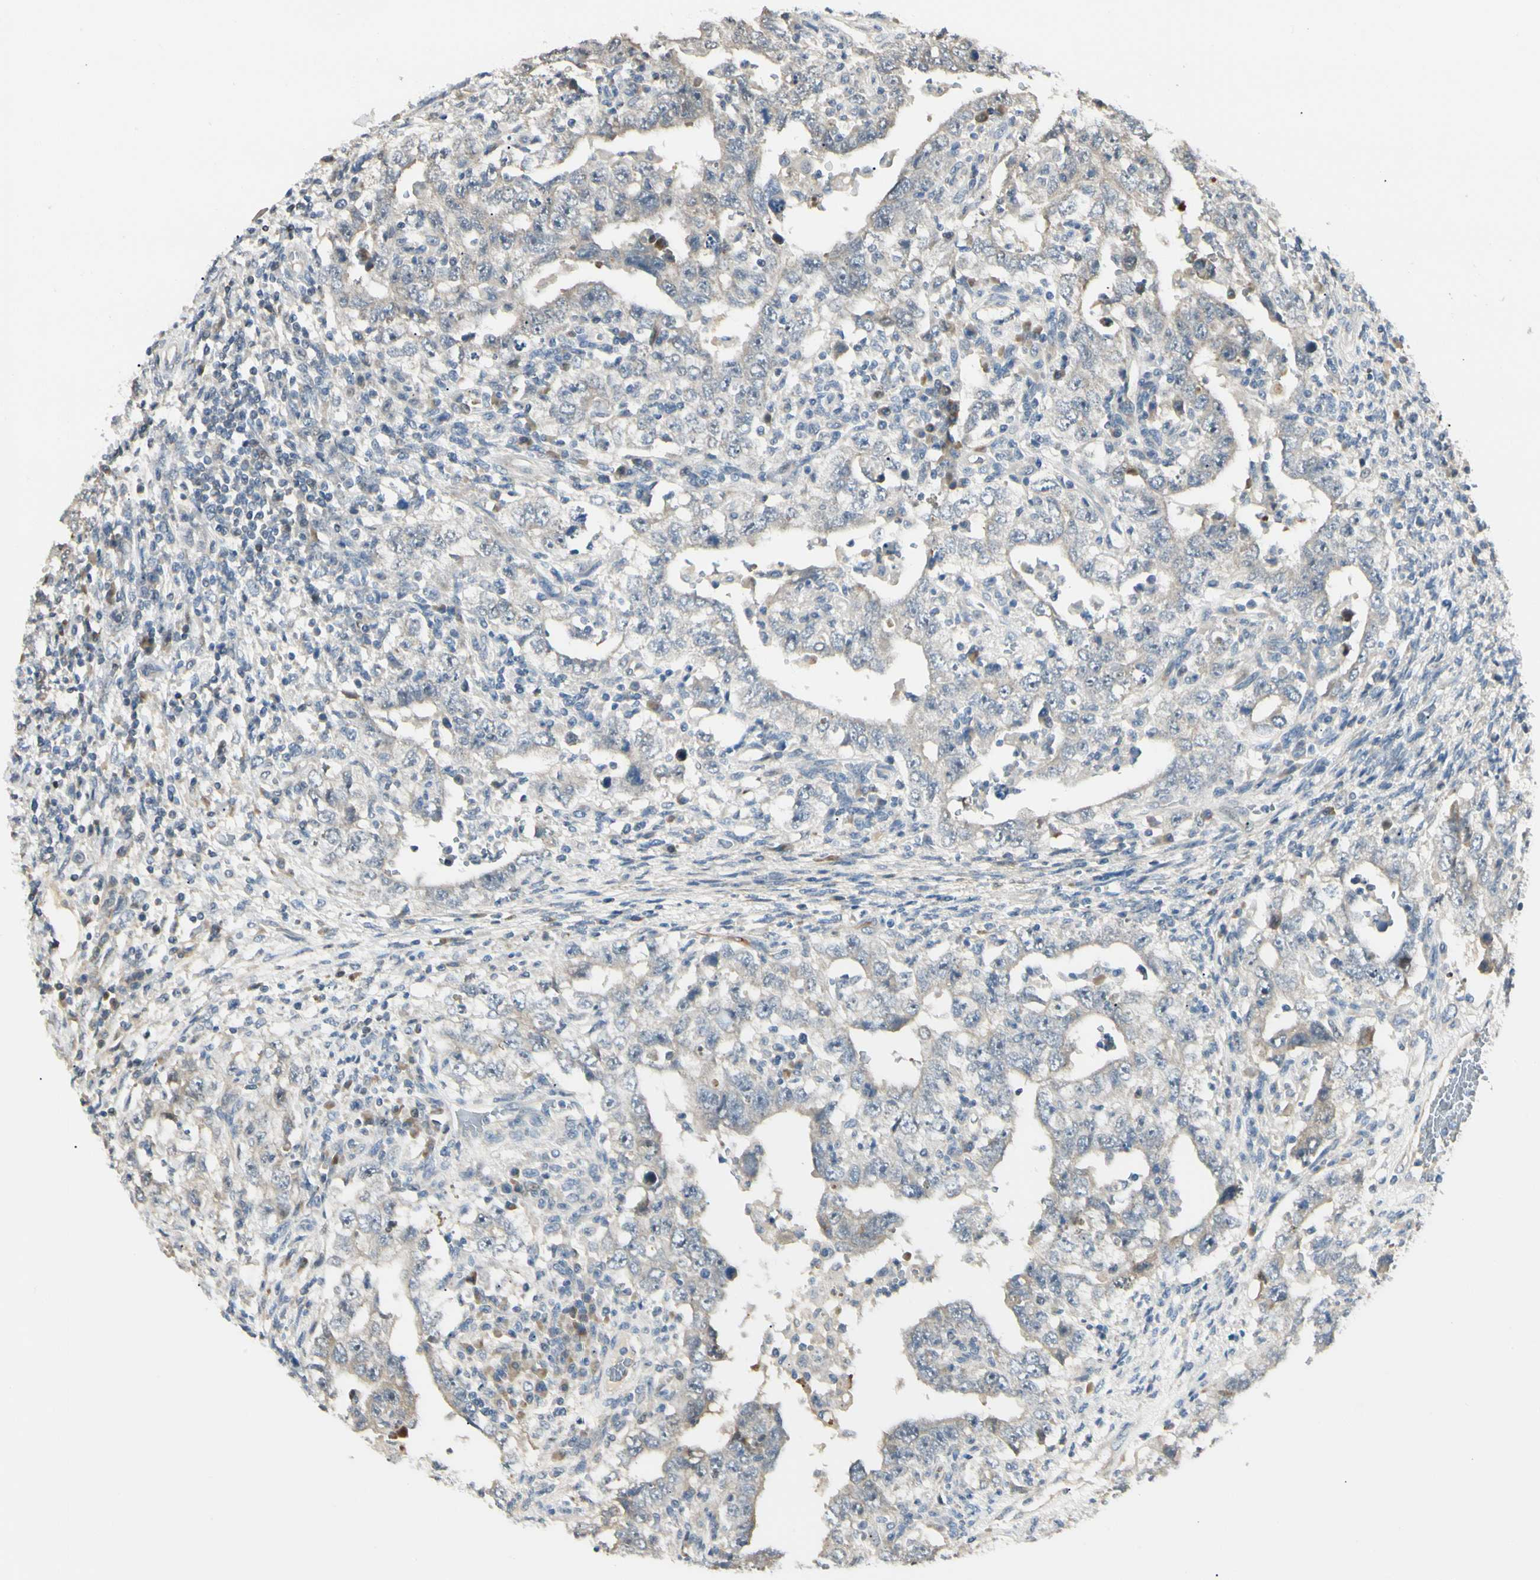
{"staining": {"intensity": "weak", "quantity": "25%-75%", "location": "cytoplasmic/membranous"}, "tissue": "testis cancer", "cell_type": "Tumor cells", "image_type": "cancer", "snomed": [{"axis": "morphology", "description": "Carcinoma, Embryonal, NOS"}, {"axis": "topography", "description": "Testis"}], "caption": "Testis cancer (embryonal carcinoma) tissue demonstrates weak cytoplasmic/membranous staining in approximately 25%-75% of tumor cells, visualized by immunohistochemistry. (DAB = brown stain, brightfield microscopy at high magnification).", "gene": "P4HA3", "patient": {"sex": "male", "age": 26}}